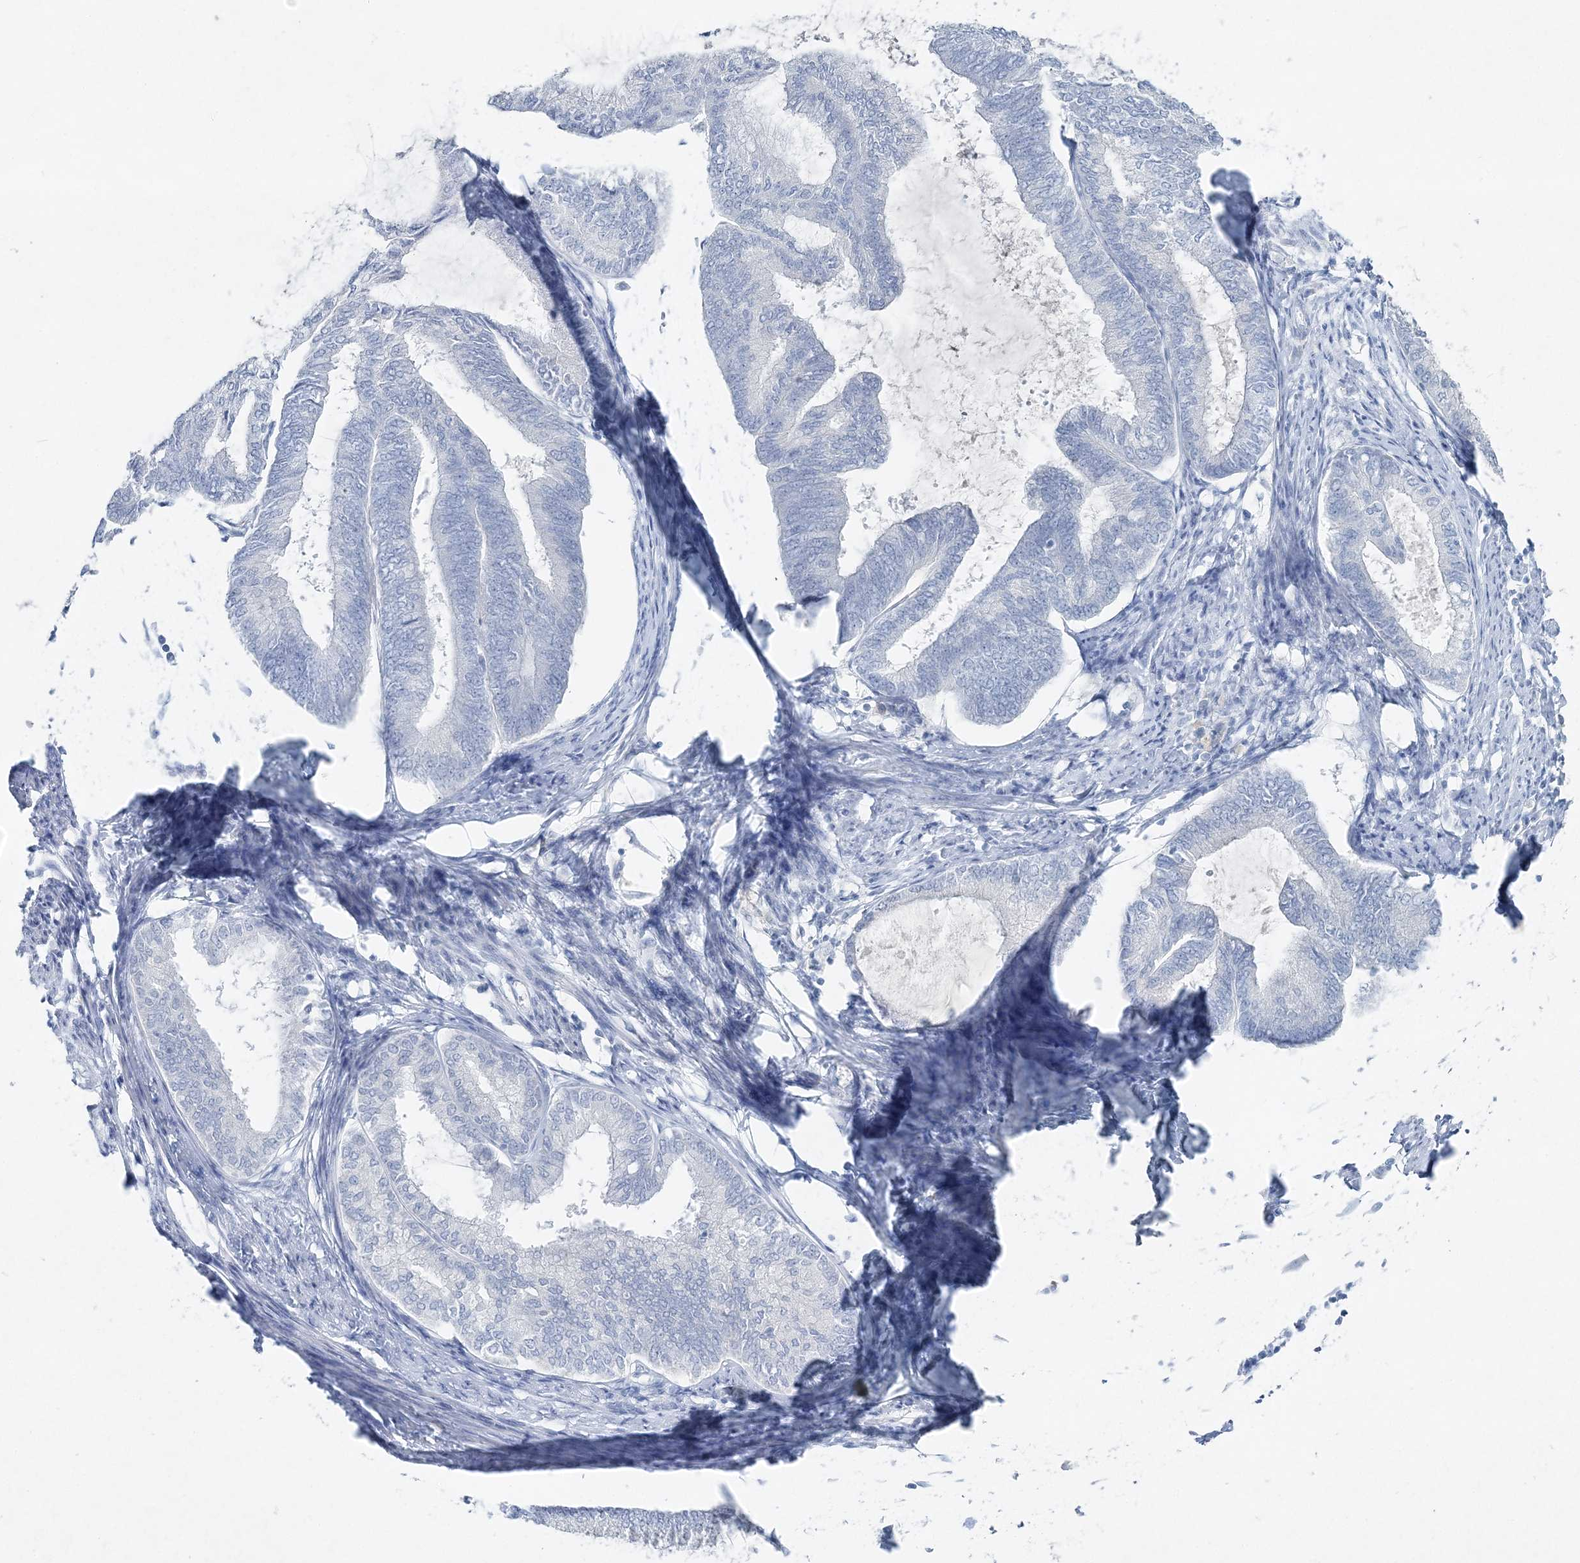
{"staining": {"intensity": "negative", "quantity": "none", "location": "none"}, "tissue": "endometrial cancer", "cell_type": "Tumor cells", "image_type": "cancer", "snomed": [{"axis": "morphology", "description": "Adenocarcinoma, NOS"}, {"axis": "topography", "description": "Endometrium"}], "caption": "A high-resolution photomicrograph shows IHC staining of adenocarcinoma (endometrial), which shows no significant staining in tumor cells.", "gene": "GCKR", "patient": {"sex": "female", "age": 86}}